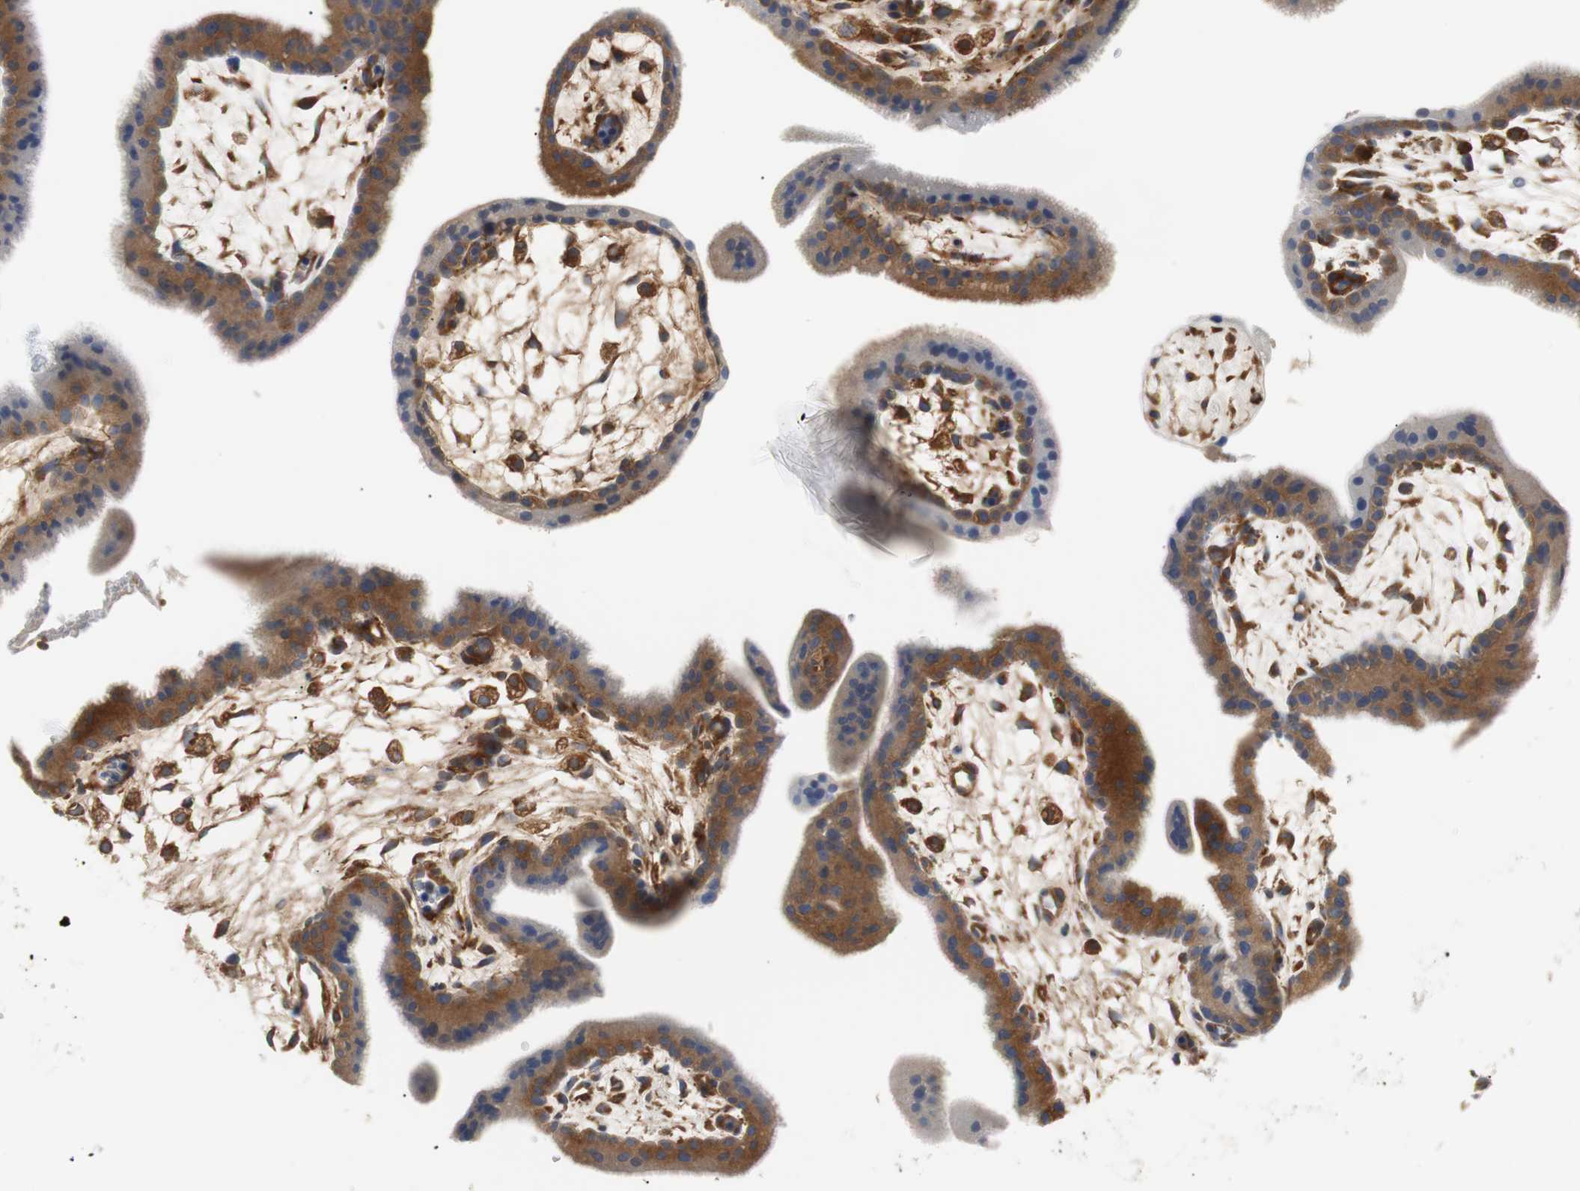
{"staining": {"intensity": "moderate", "quantity": ">75%", "location": "cytoplasmic/membranous"}, "tissue": "placenta", "cell_type": "Decidual cells", "image_type": "normal", "snomed": [{"axis": "morphology", "description": "Normal tissue, NOS"}, {"axis": "topography", "description": "Placenta"}], "caption": "Protein staining of benign placenta reveals moderate cytoplasmic/membranous staining in approximately >75% of decidual cells.", "gene": "TSC22D4", "patient": {"sex": "female", "age": 35}}